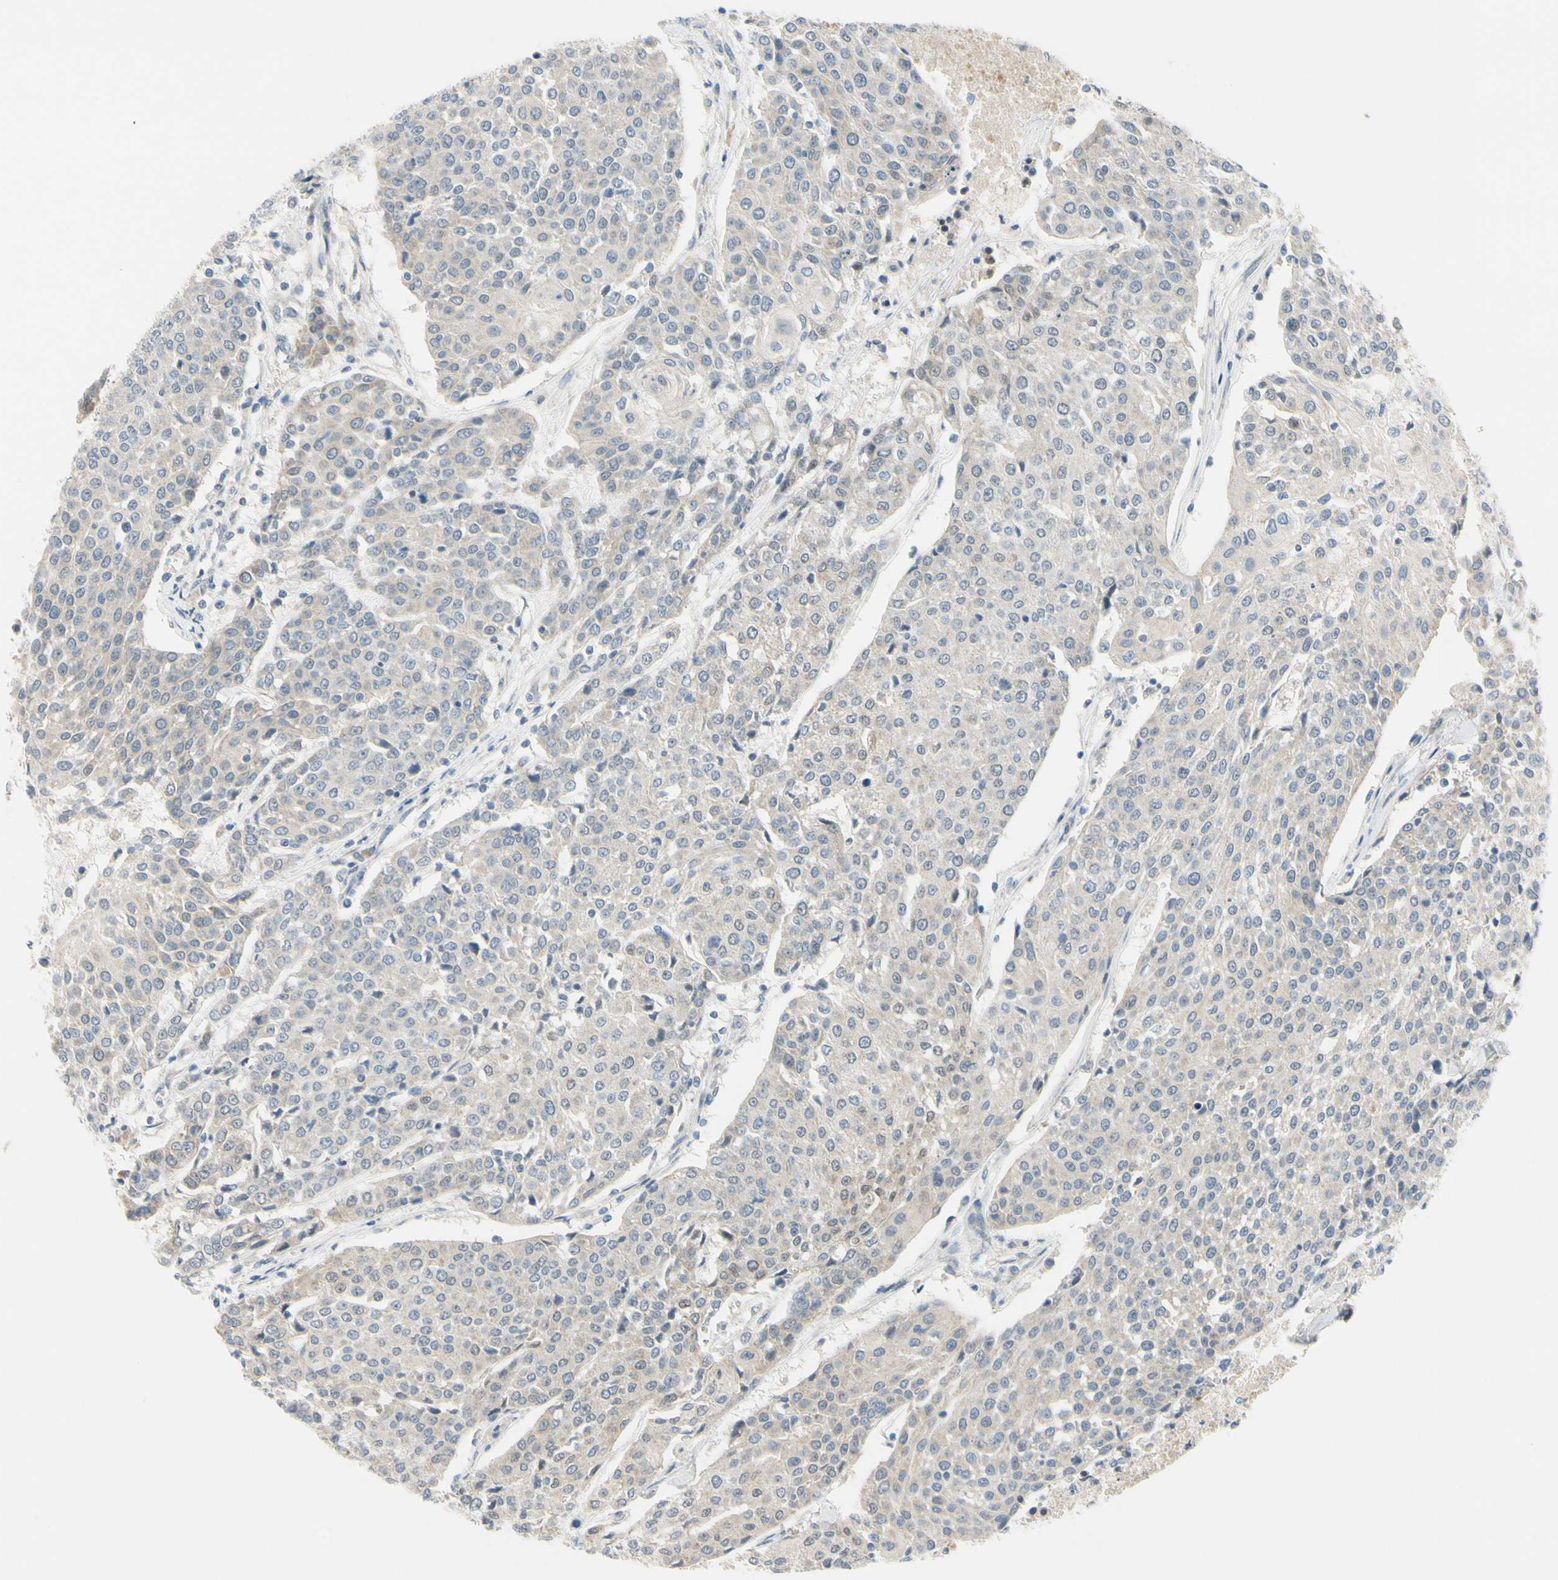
{"staining": {"intensity": "negative", "quantity": "none", "location": "none"}, "tissue": "urothelial cancer", "cell_type": "Tumor cells", "image_type": "cancer", "snomed": [{"axis": "morphology", "description": "Urothelial carcinoma, High grade"}, {"axis": "topography", "description": "Urinary bladder"}], "caption": "This histopathology image is of urothelial cancer stained with IHC to label a protein in brown with the nuclei are counter-stained blue. There is no positivity in tumor cells.", "gene": "FHL2", "patient": {"sex": "female", "age": 85}}